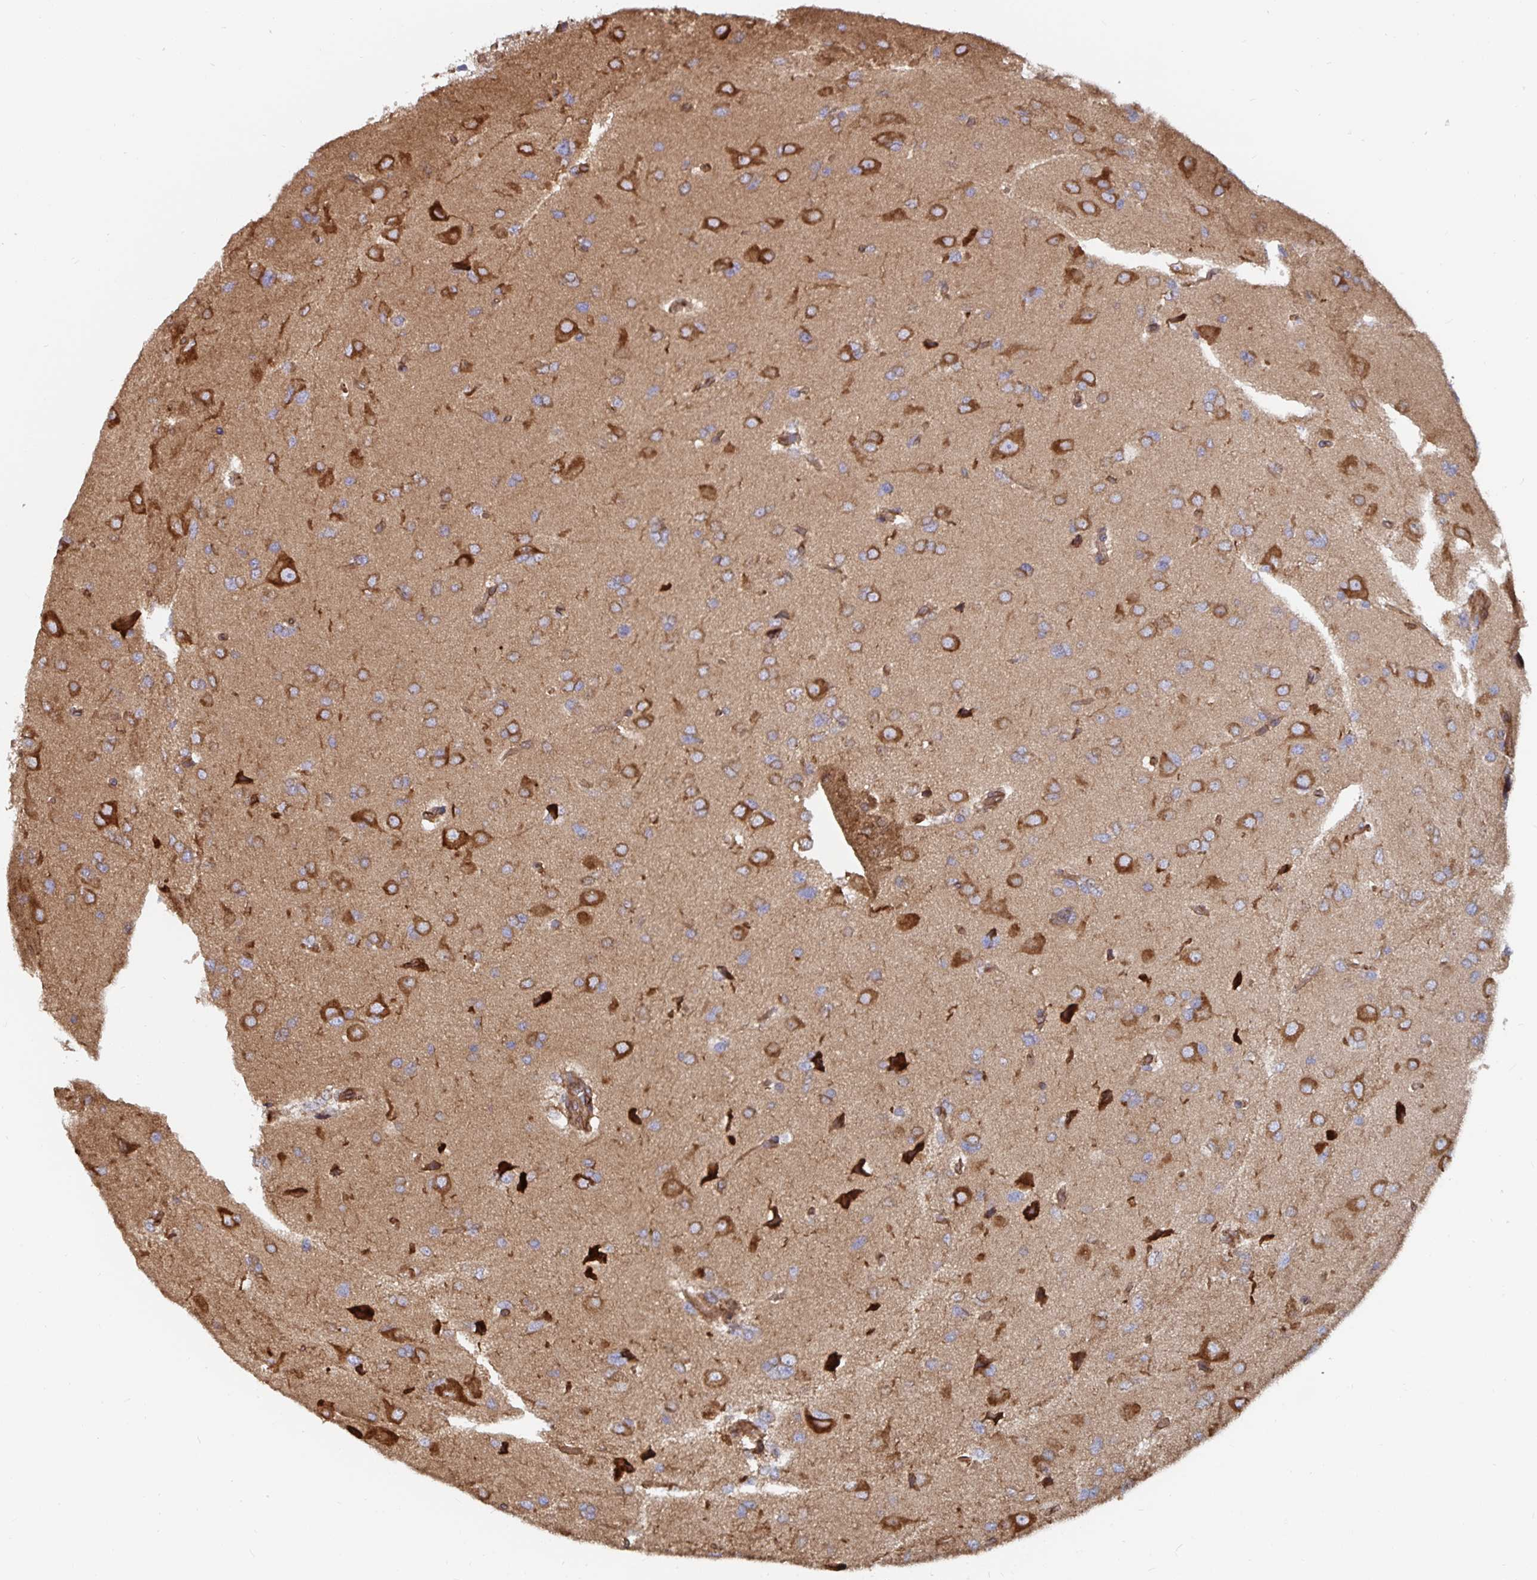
{"staining": {"intensity": "strong", "quantity": "<25%", "location": "cytoplasmic/membranous"}, "tissue": "glioma", "cell_type": "Tumor cells", "image_type": "cancer", "snomed": [{"axis": "morphology", "description": "Glioma, malignant, Low grade"}, {"axis": "topography", "description": "Brain"}], "caption": "Glioma stained with DAB IHC shows medium levels of strong cytoplasmic/membranous staining in approximately <25% of tumor cells.", "gene": "BCAP29", "patient": {"sex": "female", "age": 55}}